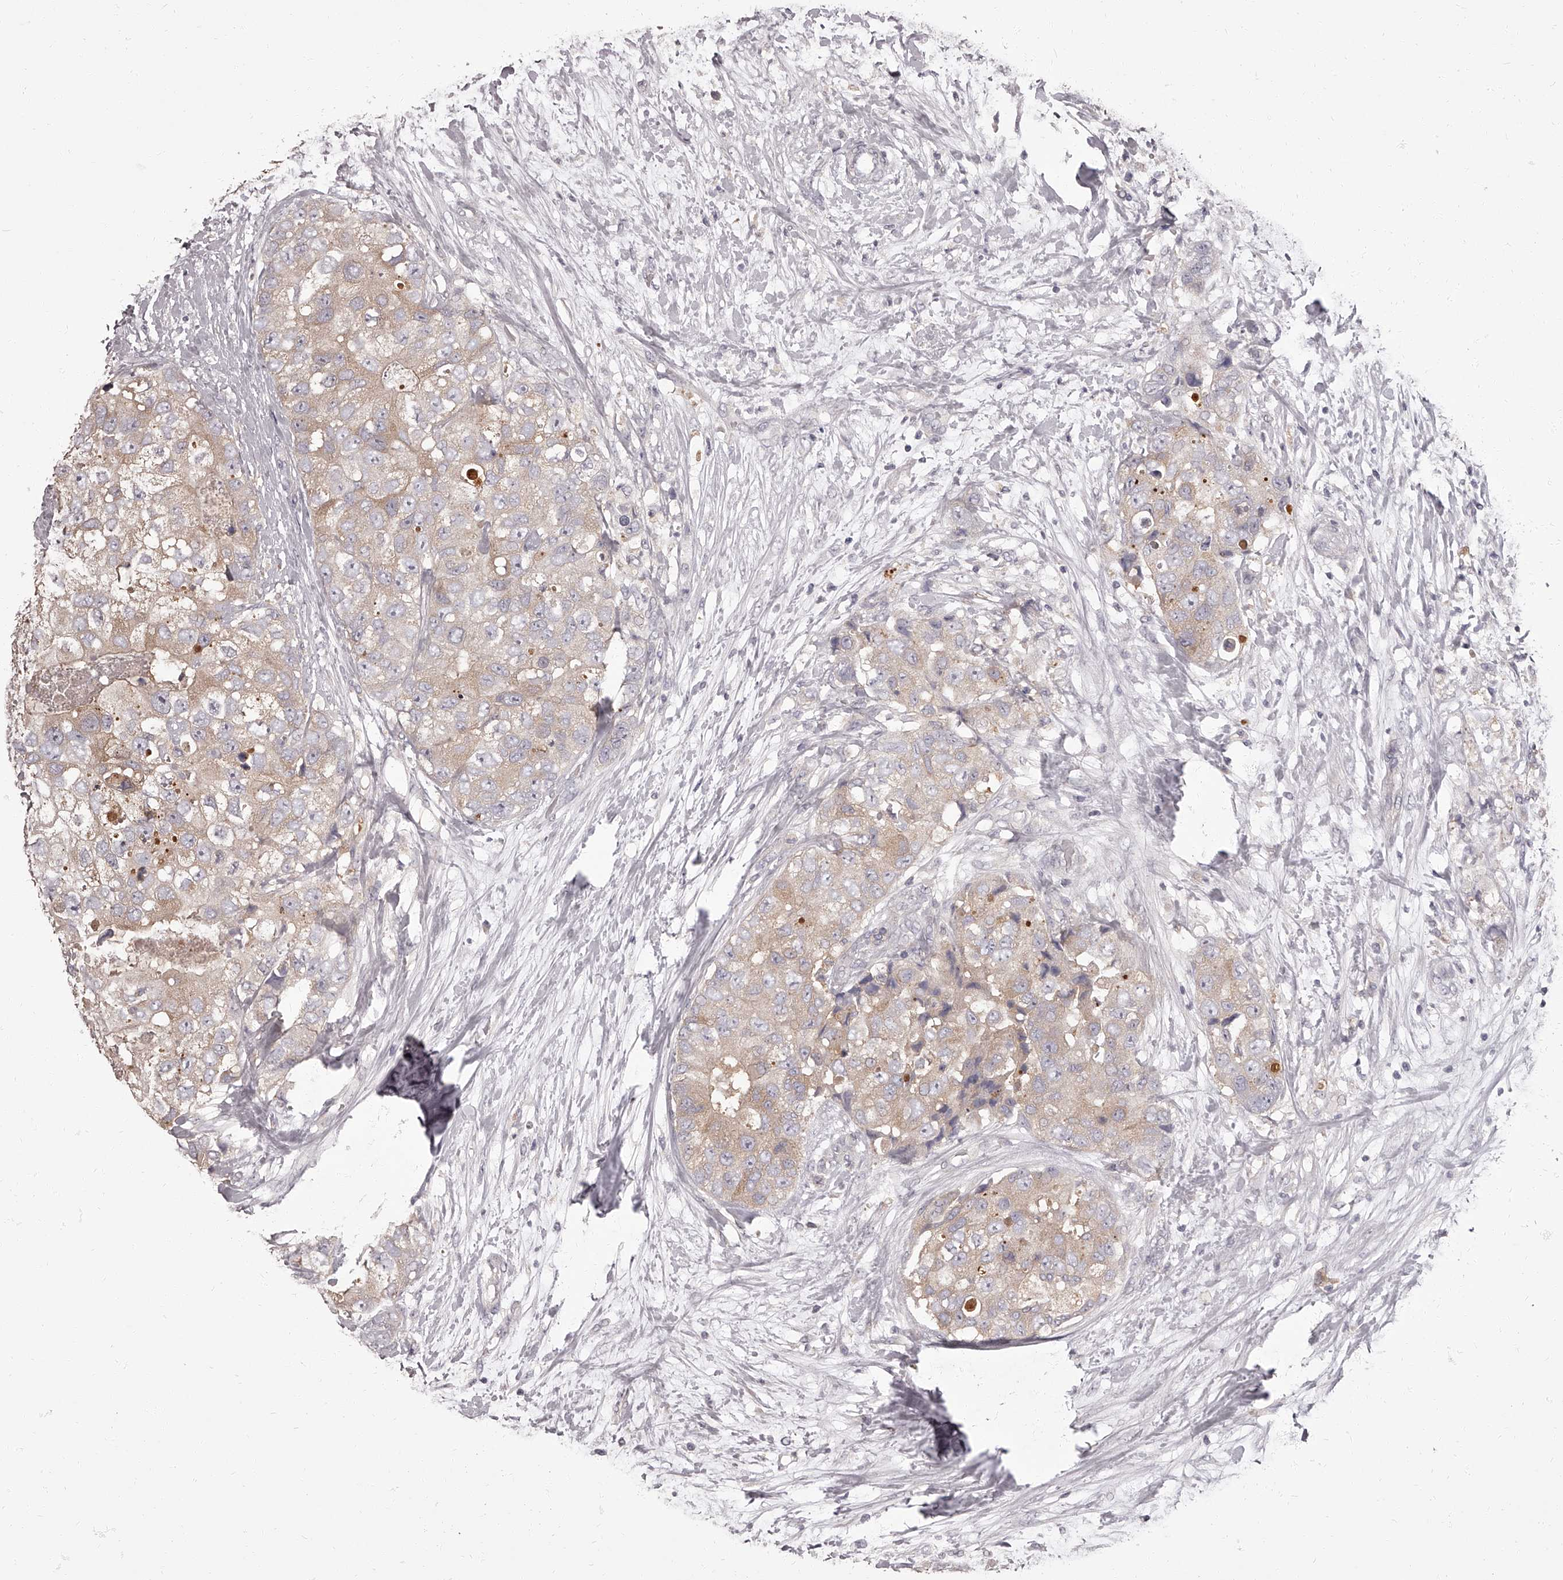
{"staining": {"intensity": "weak", "quantity": ">75%", "location": "cytoplasmic/membranous"}, "tissue": "breast cancer", "cell_type": "Tumor cells", "image_type": "cancer", "snomed": [{"axis": "morphology", "description": "Duct carcinoma"}, {"axis": "topography", "description": "Breast"}], "caption": "Breast cancer stained with a brown dye exhibits weak cytoplasmic/membranous positive staining in about >75% of tumor cells.", "gene": "APEH", "patient": {"sex": "female", "age": 62}}